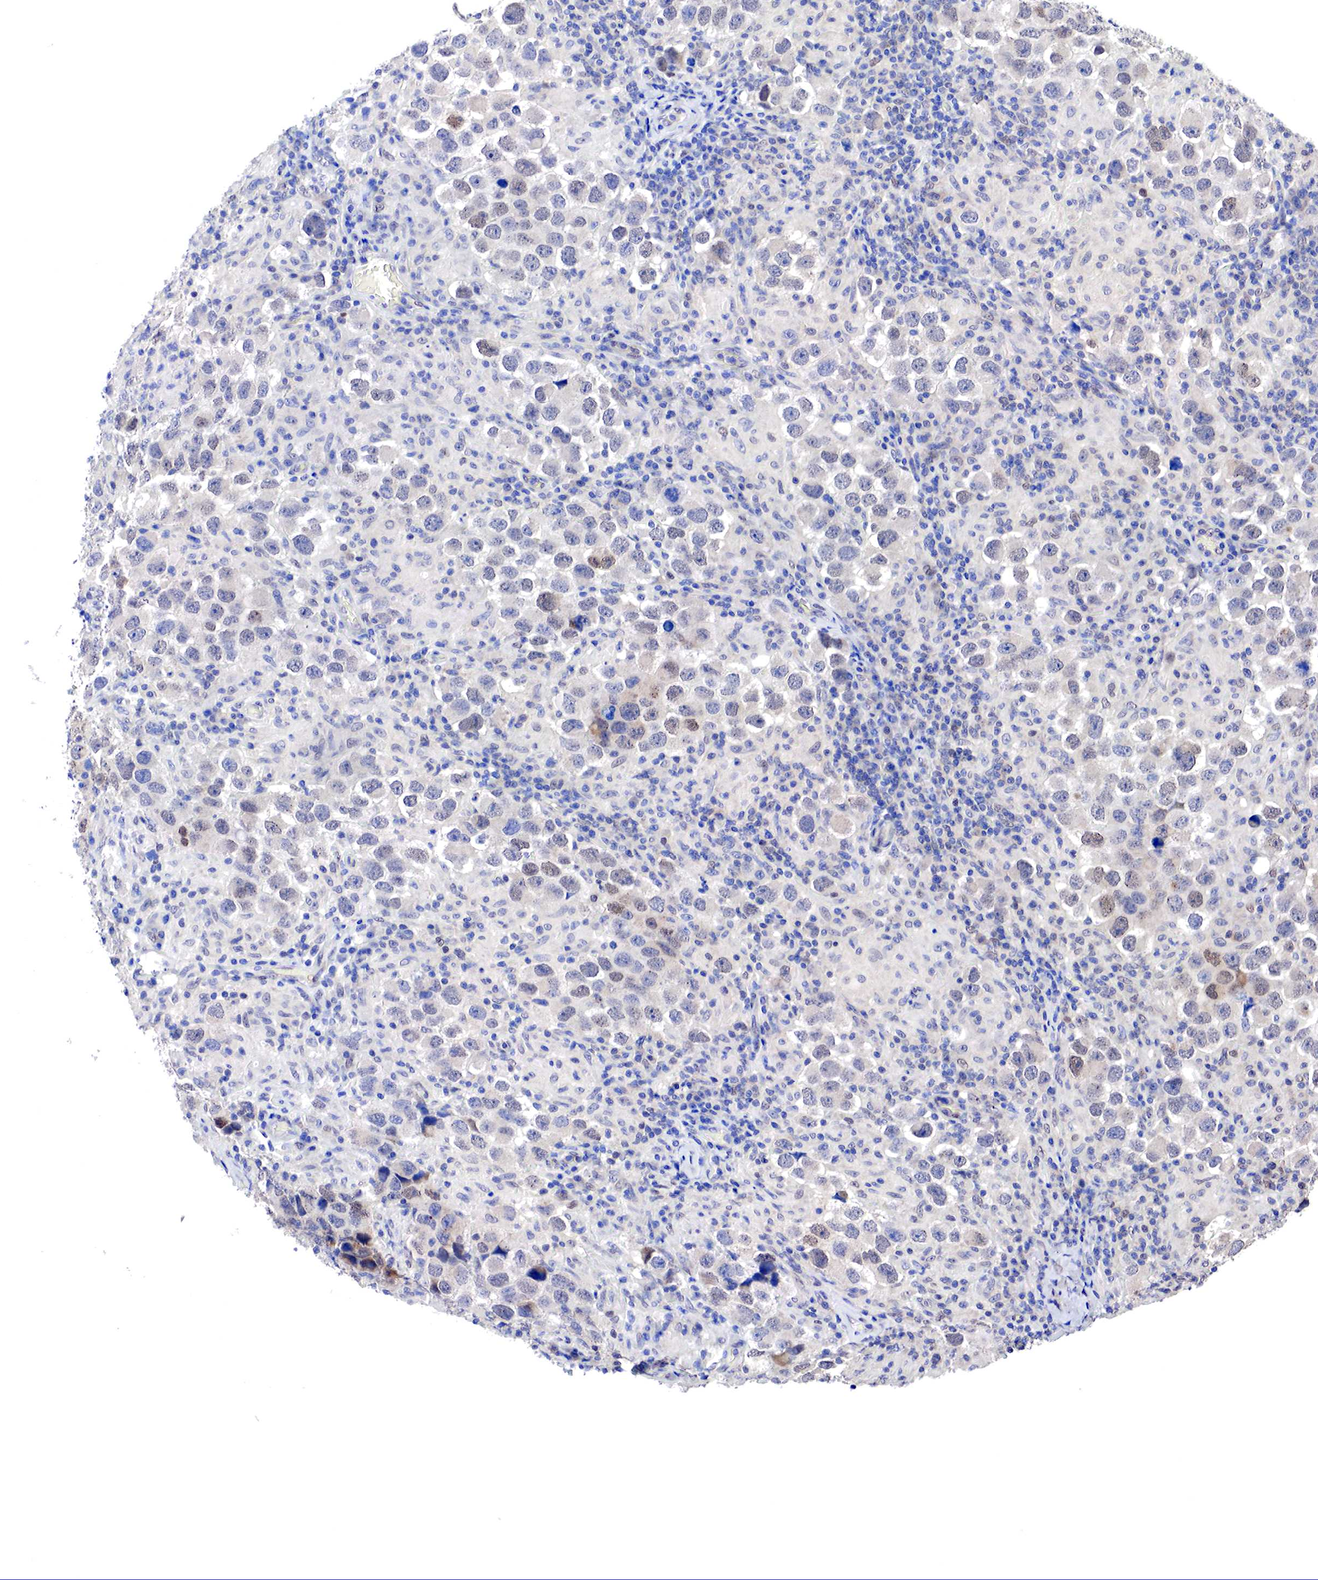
{"staining": {"intensity": "weak", "quantity": "<25%", "location": "cytoplasmic/membranous,nuclear"}, "tissue": "testis cancer", "cell_type": "Tumor cells", "image_type": "cancer", "snomed": [{"axis": "morphology", "description": "Carcinoma, Embryonal, NOS"}, {"axis": "topography", "description": "Testis"}], "caption": "Testis cancer was stained to show a protein in brown. There is no significant staining in tumor cells.", "gene": "PABIR2", "patient": {"sex": "male", "age": 21}}